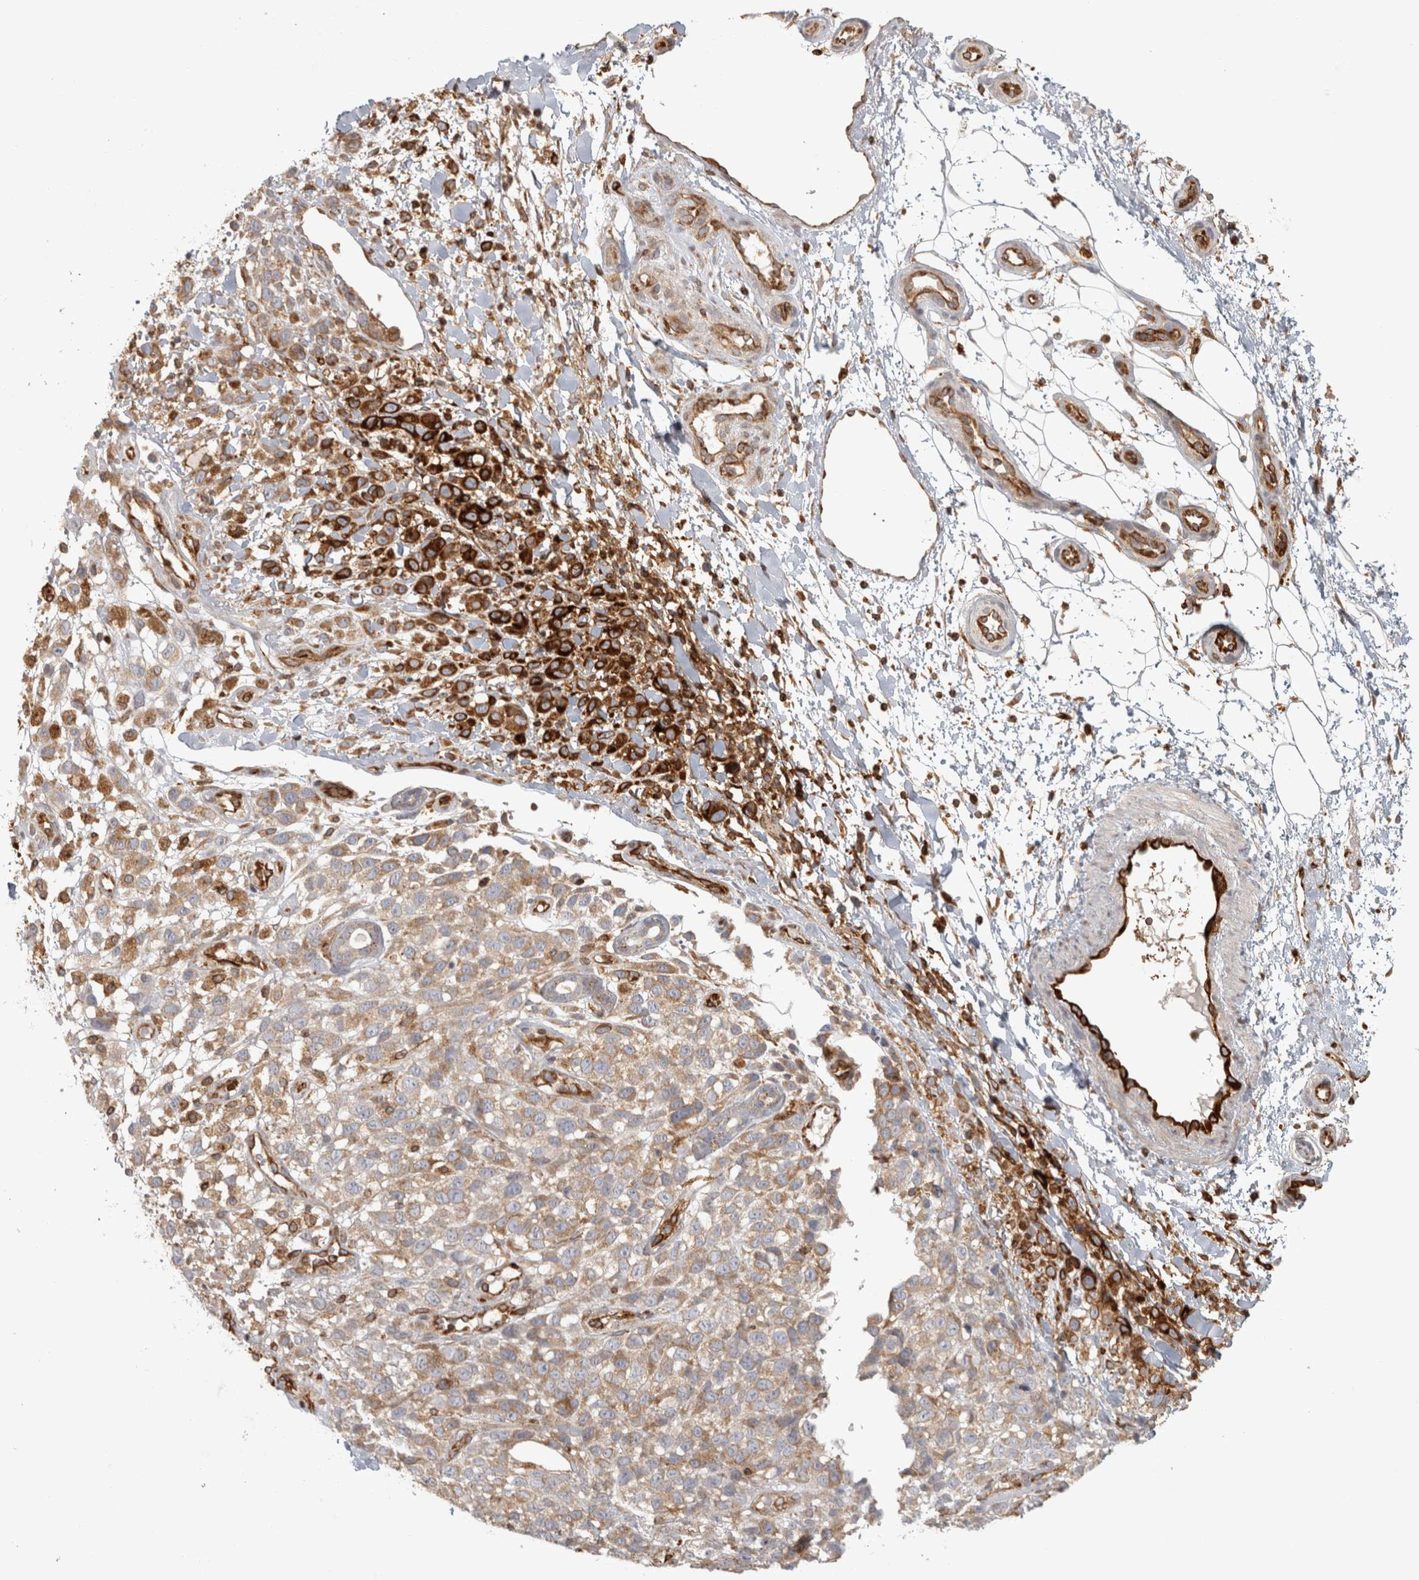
{"staining": {"intensity": "moderate", "quantity": ">75%", "location": "cytoplasmic/membranous"}, "tissue": "melanoma", "cell_type": "Tumor cells", "image_type": "cancer", "snomed": [{"axis": "morphology", "description": "Malignant melanoma, Metastatic site"}, {"axis": "topography", "description": "Skin"}], "caption": "High-power microscopy captured an immunohistochemistry (IHC) photomicrograph of melanoma, revealing moderate cytoplasmic/membranous positivity in approximately >75% of tumor cells. The protein of interest is shown in brown color, while the nuclei are stained blue.", "gene": "HLA-E", "patient": {"sex": "female", "age": 72}}